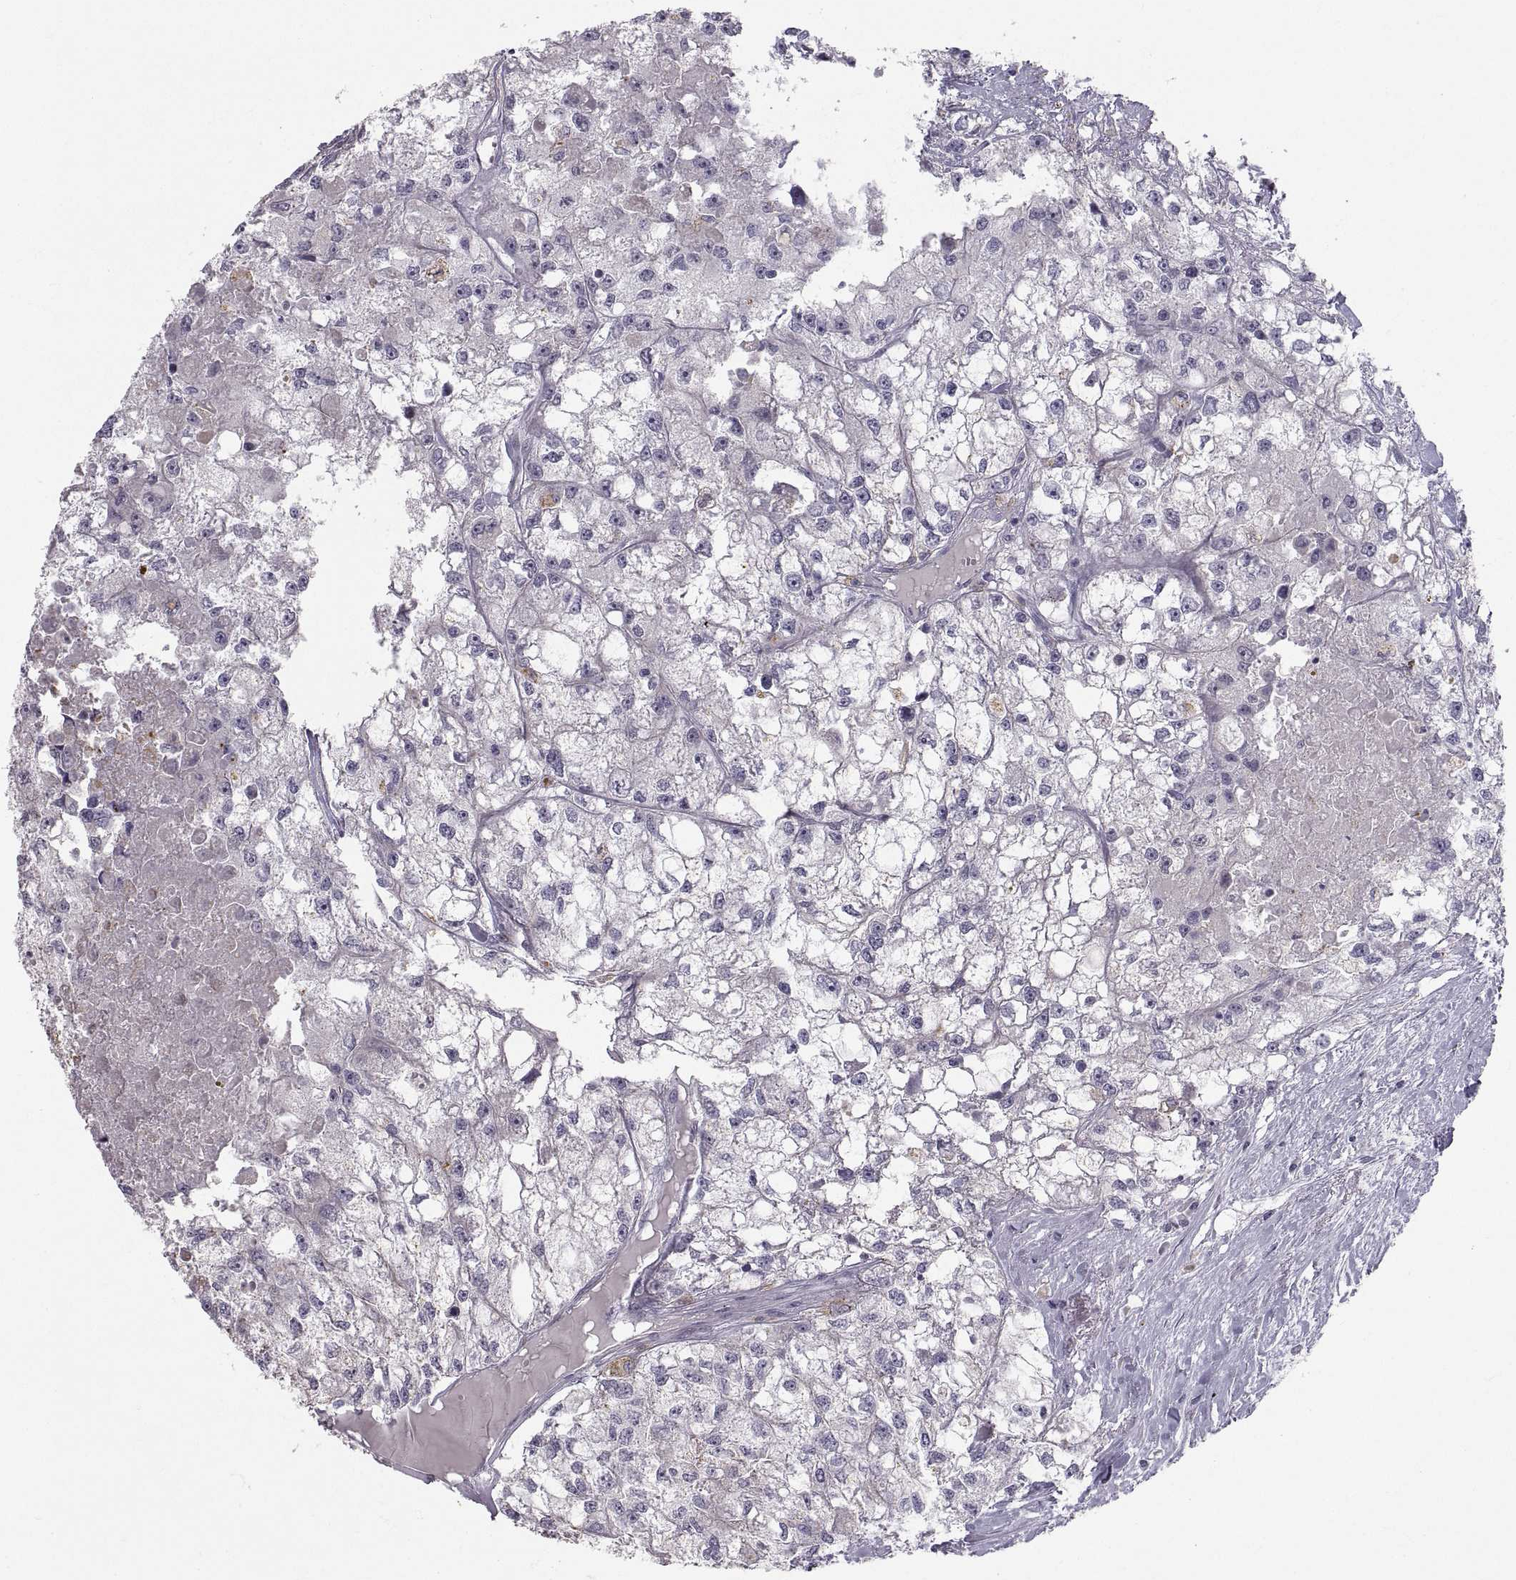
{"staining": {"intensity": "negative", "quantity": "none", "location": "none"}, "tissue": "renal cancer", "cell_type": "Tumor cells", "image_type": "cancer", "snomed": [{"axis": "morphology", "description": "Adenocarcinoma, NOS"}, {"axis": "topography", "description": "Kidney"}], "caption": "IHC photomicrograph of neoplastic tissue: human adenocarcinoma (renal) stained with DAB displays no significant protein positivity in tumor cells.", "gene": "PGM5", "patient": {"sex": "male", "age": 56}}